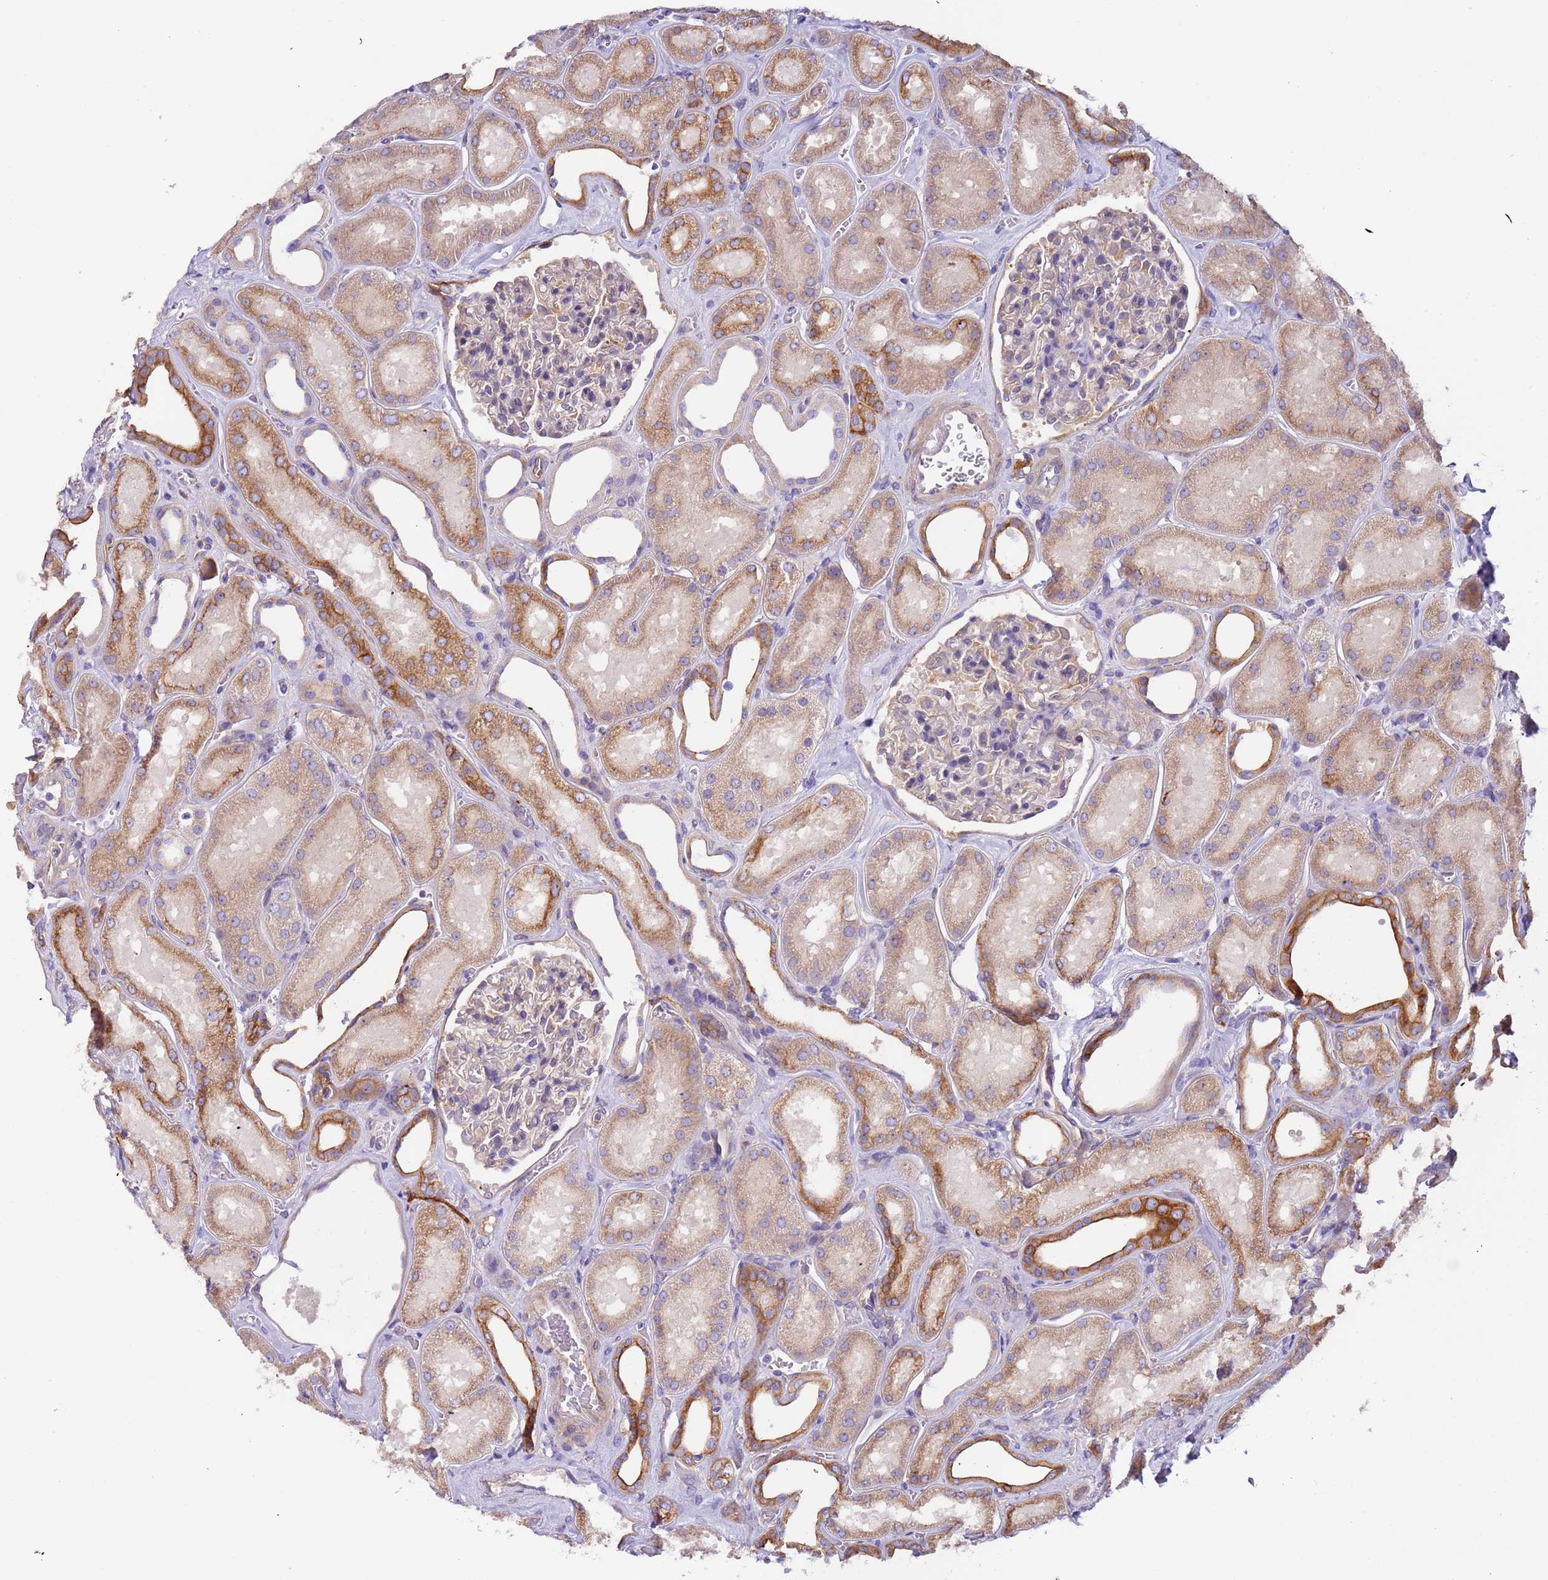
{"staining": {"intensity": "negative", "quantity": "none", "location": "none"}, "tissue": "kidney", "cell_type": "Cells in glomeruli", "image_type": "normal", "snomed": [{"axis": "morphology", "description": "Normal tissue, NOS"}, {"axis": "morphology", "description": "Adenocarcinoma, NOS"}, {"axis": "topography", "description": "Kidney"}], "caption": "Immunohistochemical staining of benign kidney displays no significant expression in cells in glomeruli. The staining is performed using DAB (3,3'-diaminobenzidine) brown chromogen with nuclei counter-stained in using hematoxylin.", "gene": "LAMB4", "patient": {"sex": "female", "age": 68}}